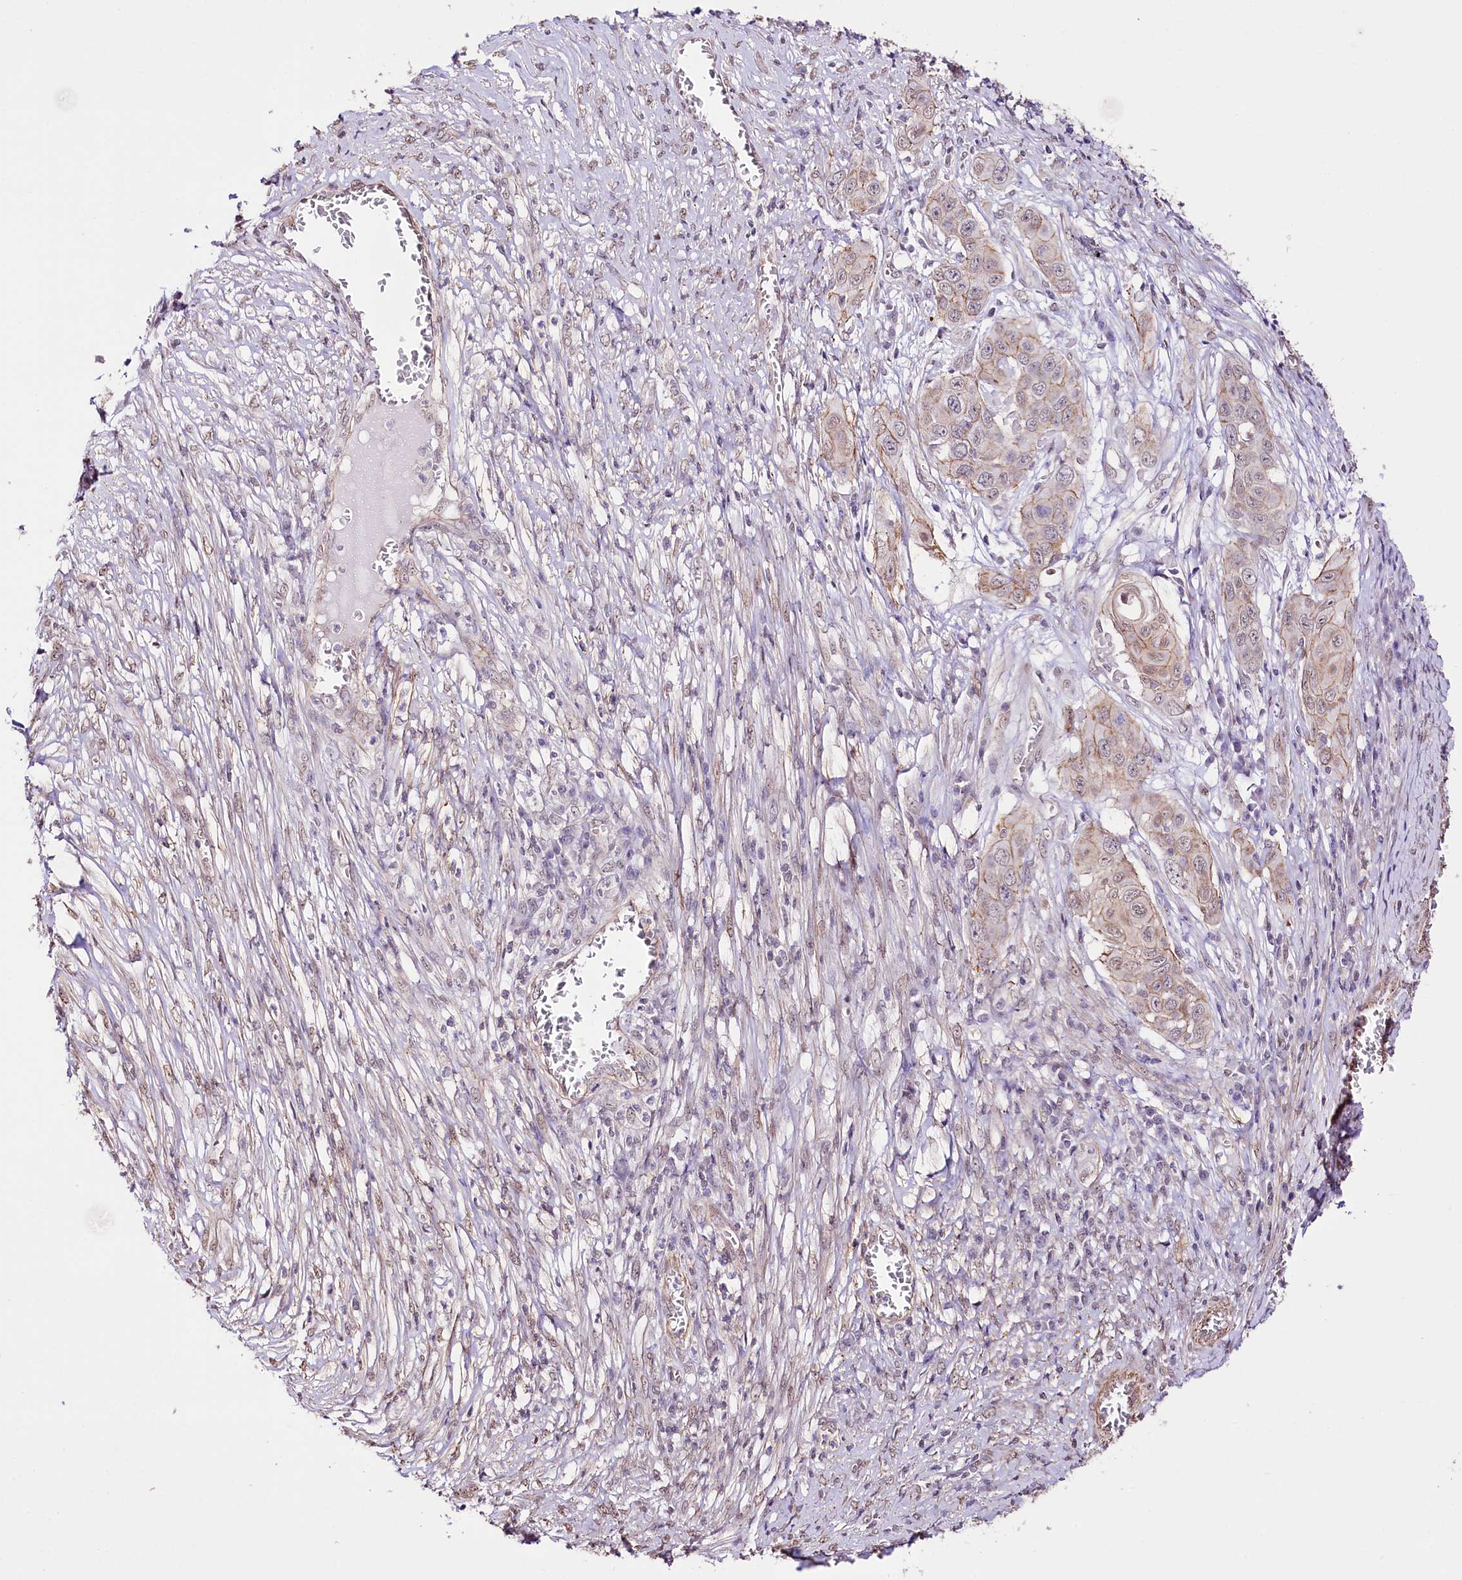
{"staining": {"intensity": "weak", "quantity": "25%-75%", "location": "cytoplasmic/membranous"}, "tissue": "skin cancer", "cell_type": "Tumor cells", "image_type": "cancer", "snomed": [{"axis": "morphology", "description": "Squamous cell carcinoma, NOS"}, {"axis": "topography", "description": "Skin"}], "caption": "Immunohistochemical staining of skin cancer (squamous cell carcinoma) displays low levels of weak cytoplasmic/membranous protein expression in approximately 25%-75% of tumor cells. The protein is shown in brown color, while the nuclei are stained blue.", "gene": "ST7", "patient": {"sex": "male", "age": 55}}